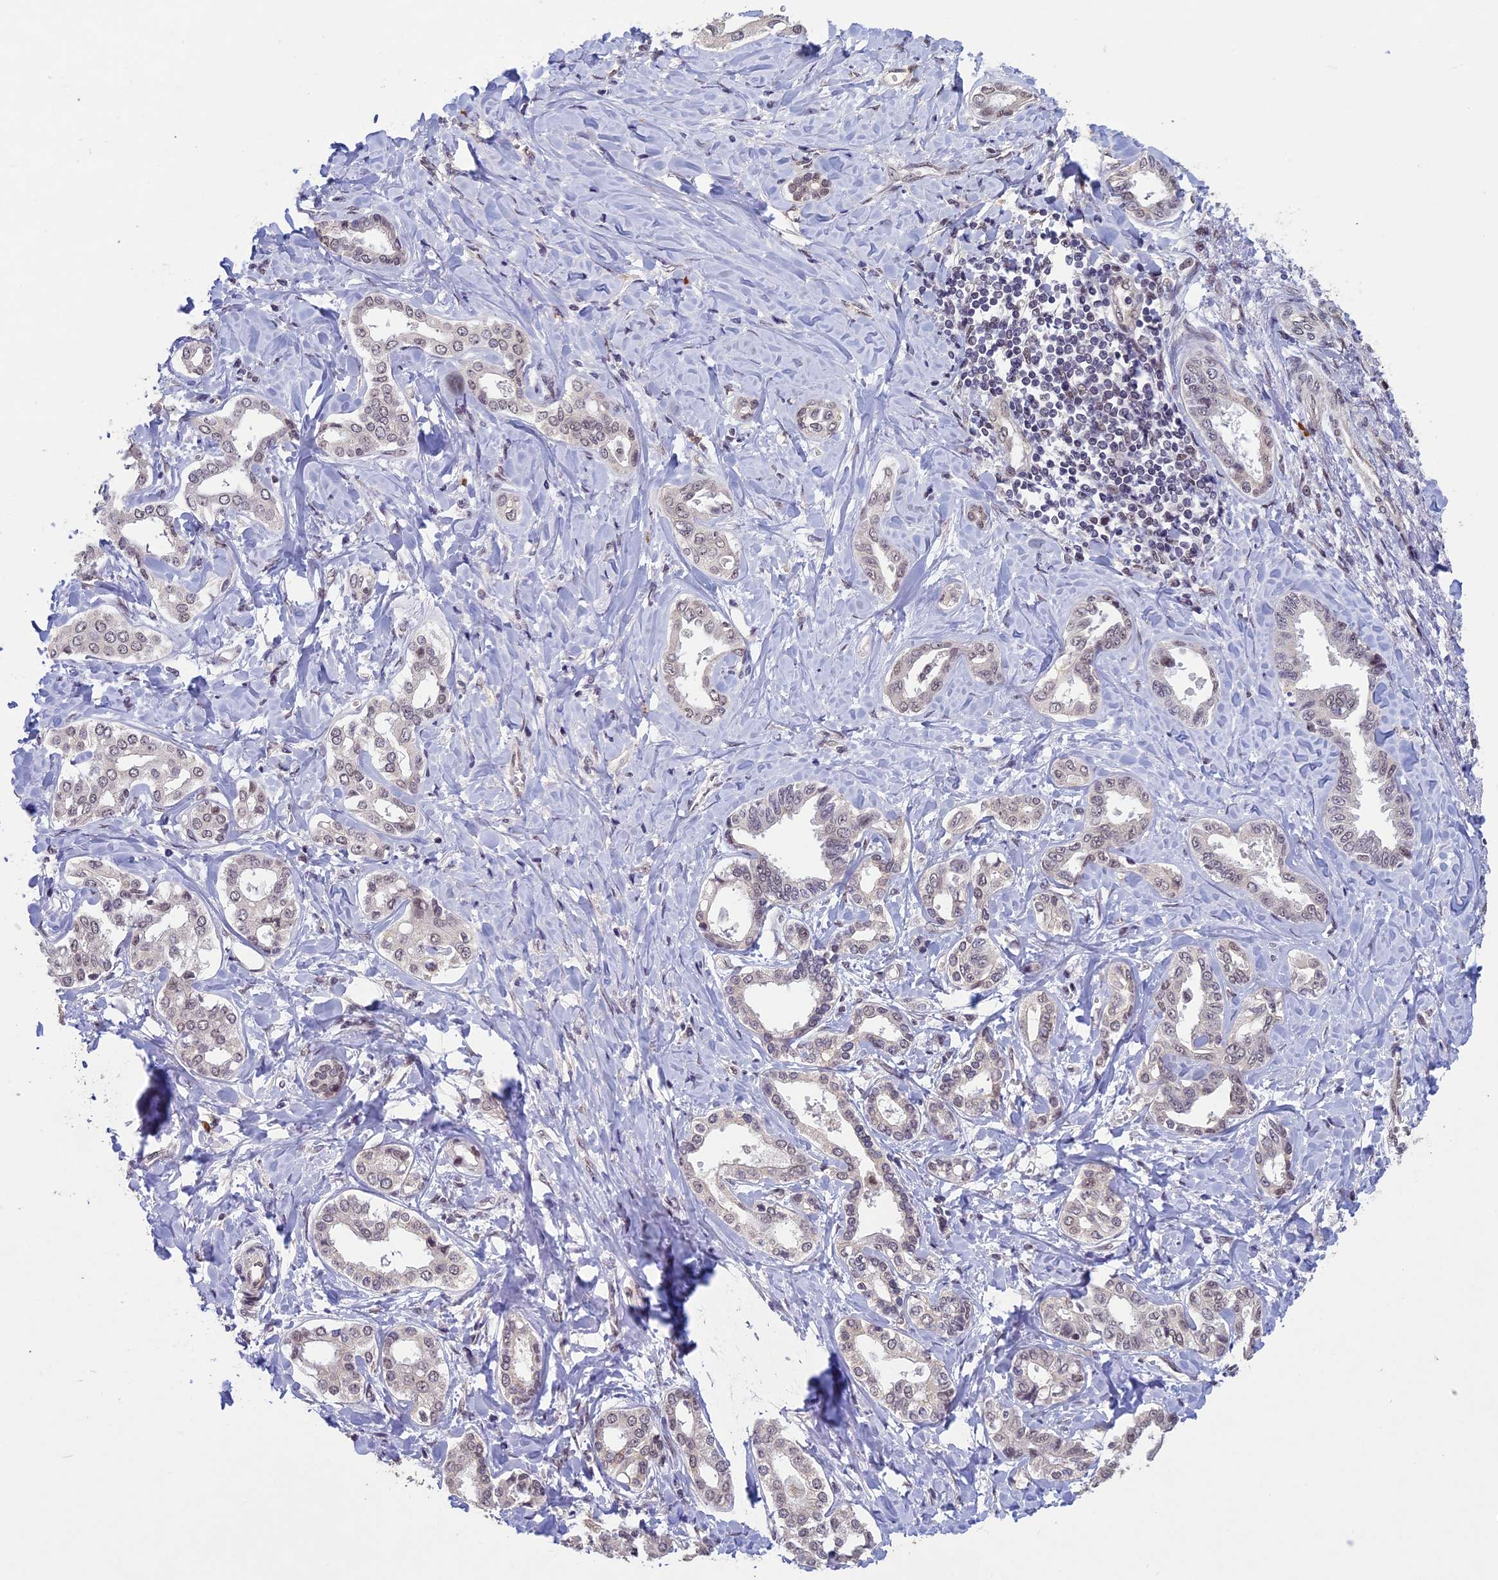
{"staining": {"intensity": "weak", "quantity": "<25%", "location": "nuclear"}, "tissue": "liver cancer", "cell_type": "Tumor cells", "image_type": "cancer", "snomed": [{"axis": "morphology", "description": "Cholangiocarcinoma"}, {"axis": "topography", "description": "Liver"}], "caption": "Cholangiocarcinoma (liver) stained for a protein using immunohistochemistry (IHC) displays no staining tumor cells.", "gene": "RNF40", "patient": {"sex": "female", "age": 77}}